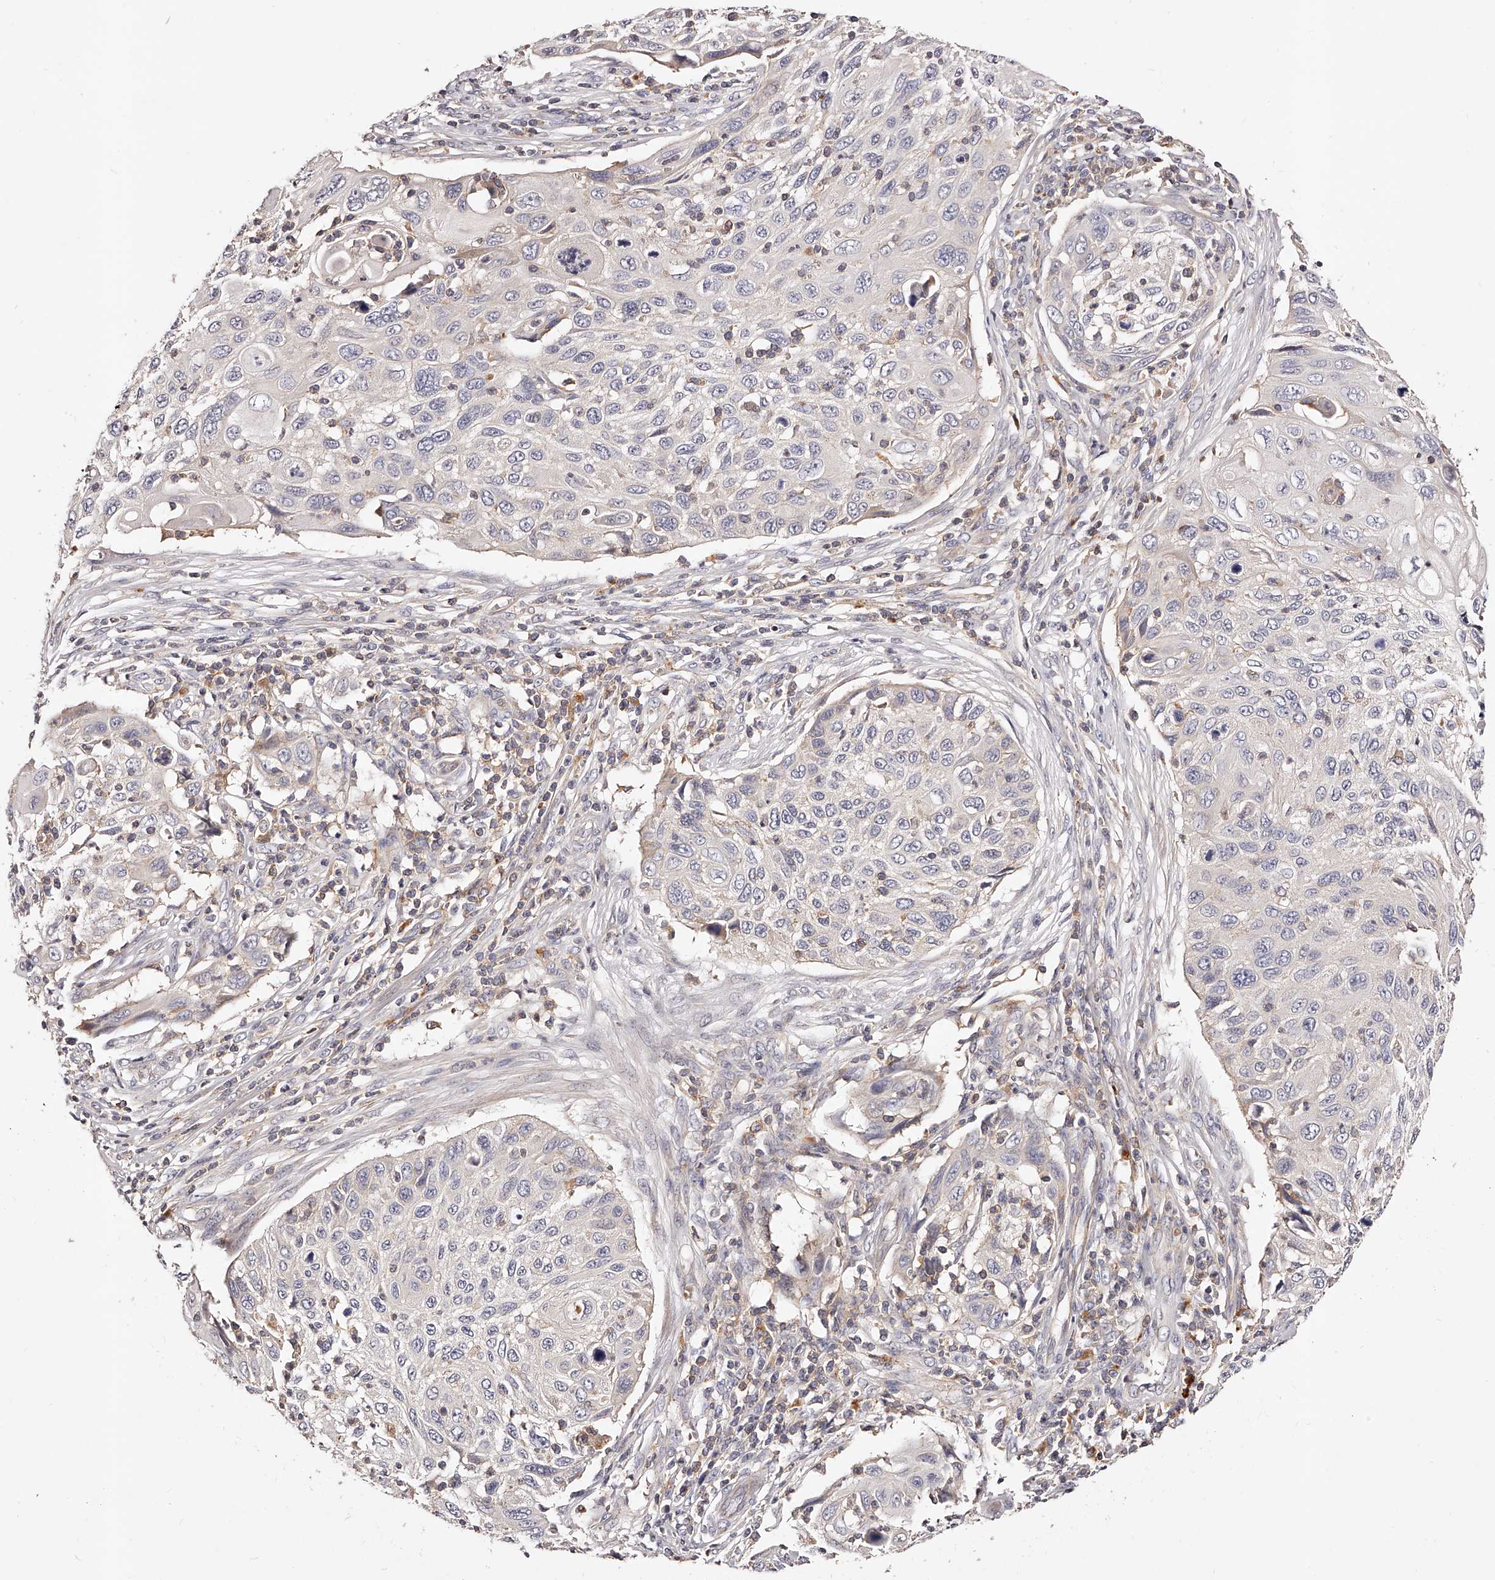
{"staining": {"intensity": "negative", "quantity": "none", "location": "none"}, "tissue": "cervical cancer", "cell_type": "Tumor cells", "image_type": "cancer", "snomed": [{"axis": "morphology", "description": "Squamous cell carcinoma, NOS"}, {"axis": "topography", "description": "Cervix"}], "caption": "IHC photomicrograph of cervical cancer stained for a protein (brown), which demonstrates no staining in tumor cells.", "gene": "PHACTR1", "patient": {"sex": "female", "age": 70}}